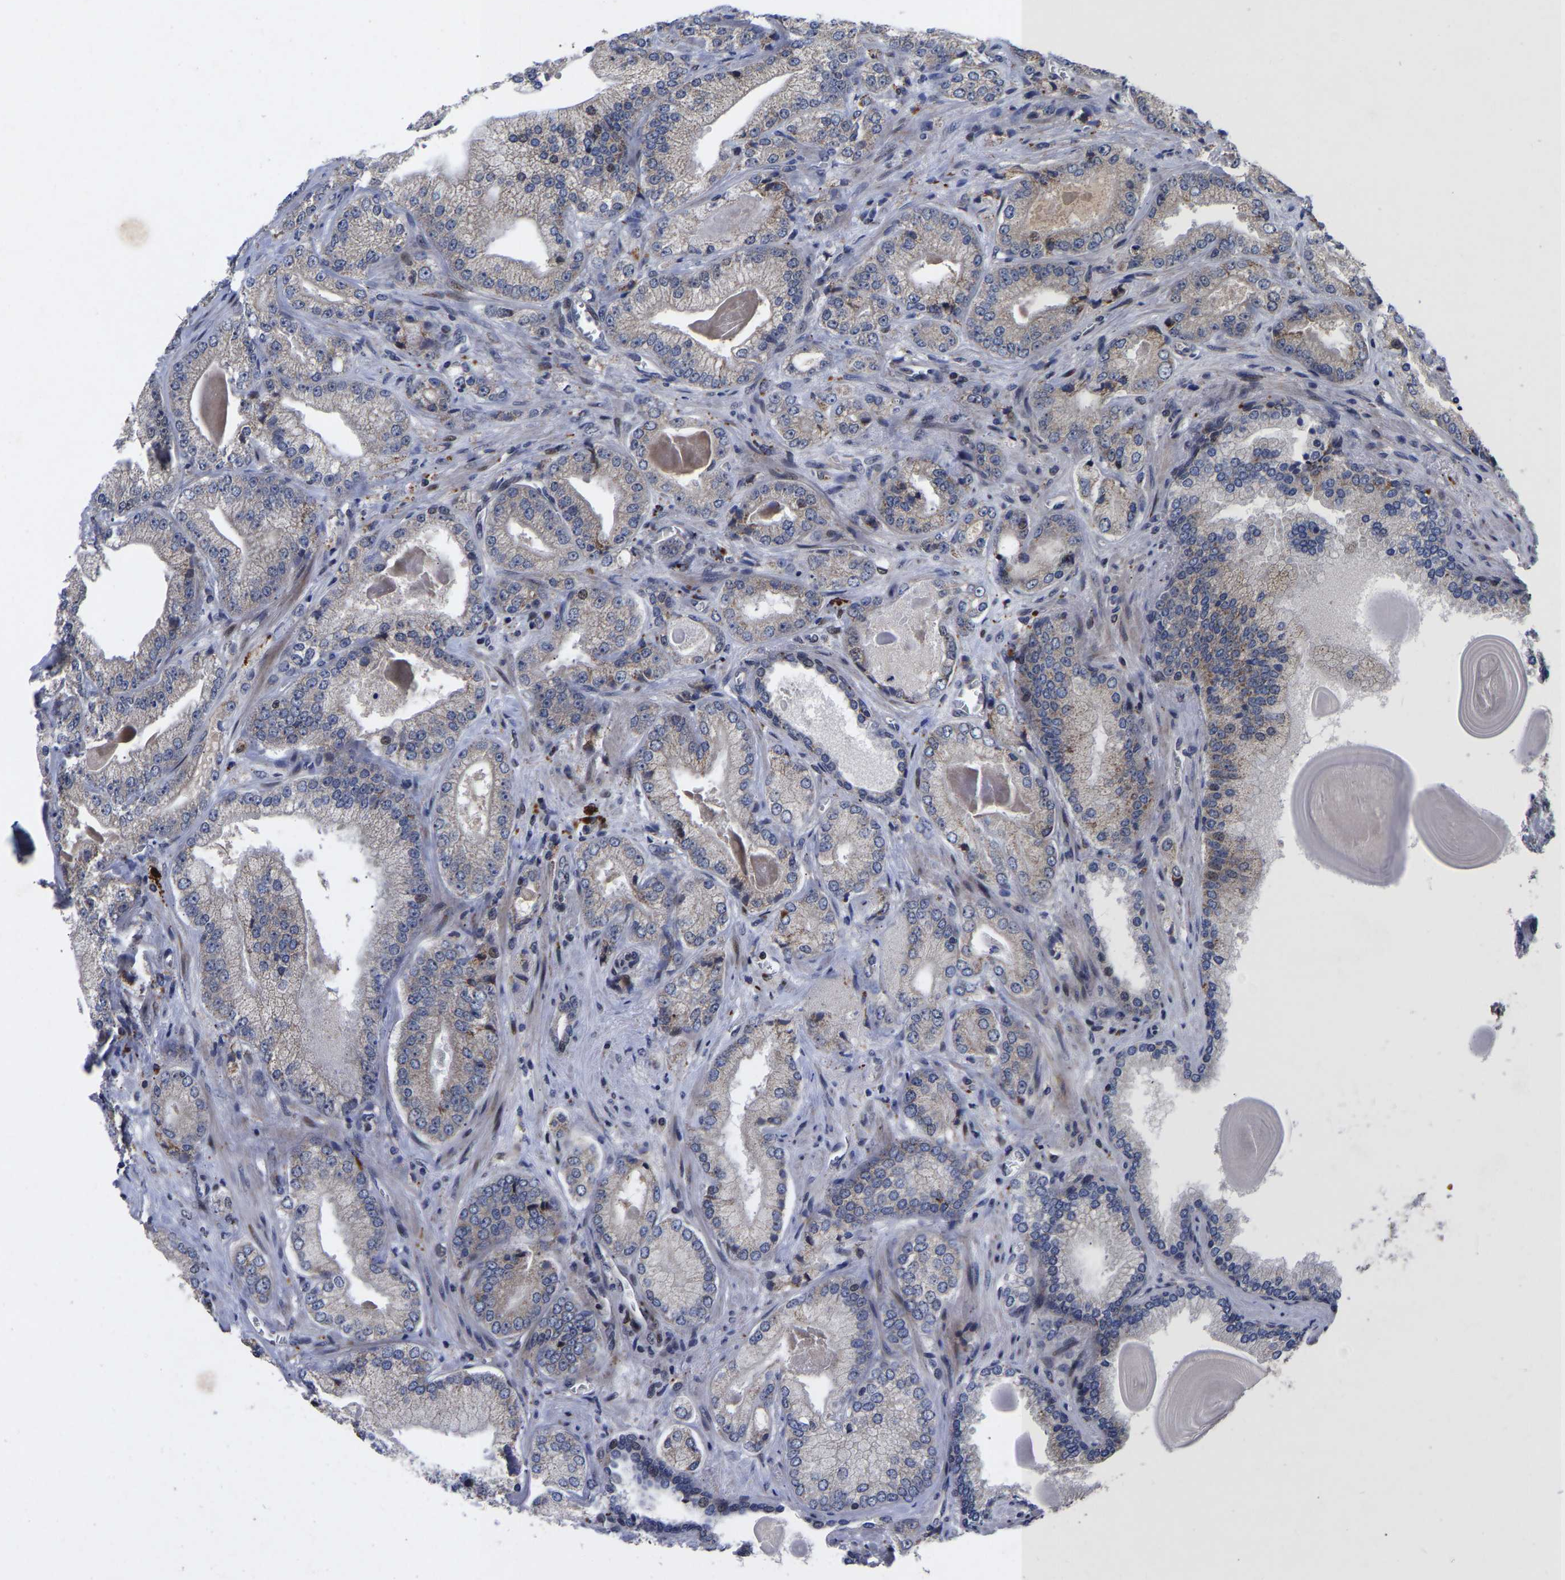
{"staining": {"intensity": "weak", "quantity": "25%-75%", "location": "cytoplasmic/membranous"}, "tissue": "prostate cancer", "cell_type": "Tumor cells", "image_type": "cancer", "snomed": [{"axis": "morphology", "description": "Adenocarcinoma, Low grade"}, {"axis": "topography", "description": "Prostate"}], "caption": "Immunohistochemistry photomicrograph of neoplastic tissue: low-grade adenocarcinoma (prostate) stained using immunohistochemistry (IHC) demonstrates low levels of weak protein expression localized specifically in the cytoplasmic/membranous of tumor cells, appearing as a cytoplasmic/membranous brown color.", "gene": "JUNB", "patient": {"sex": "male", "age": 65}}